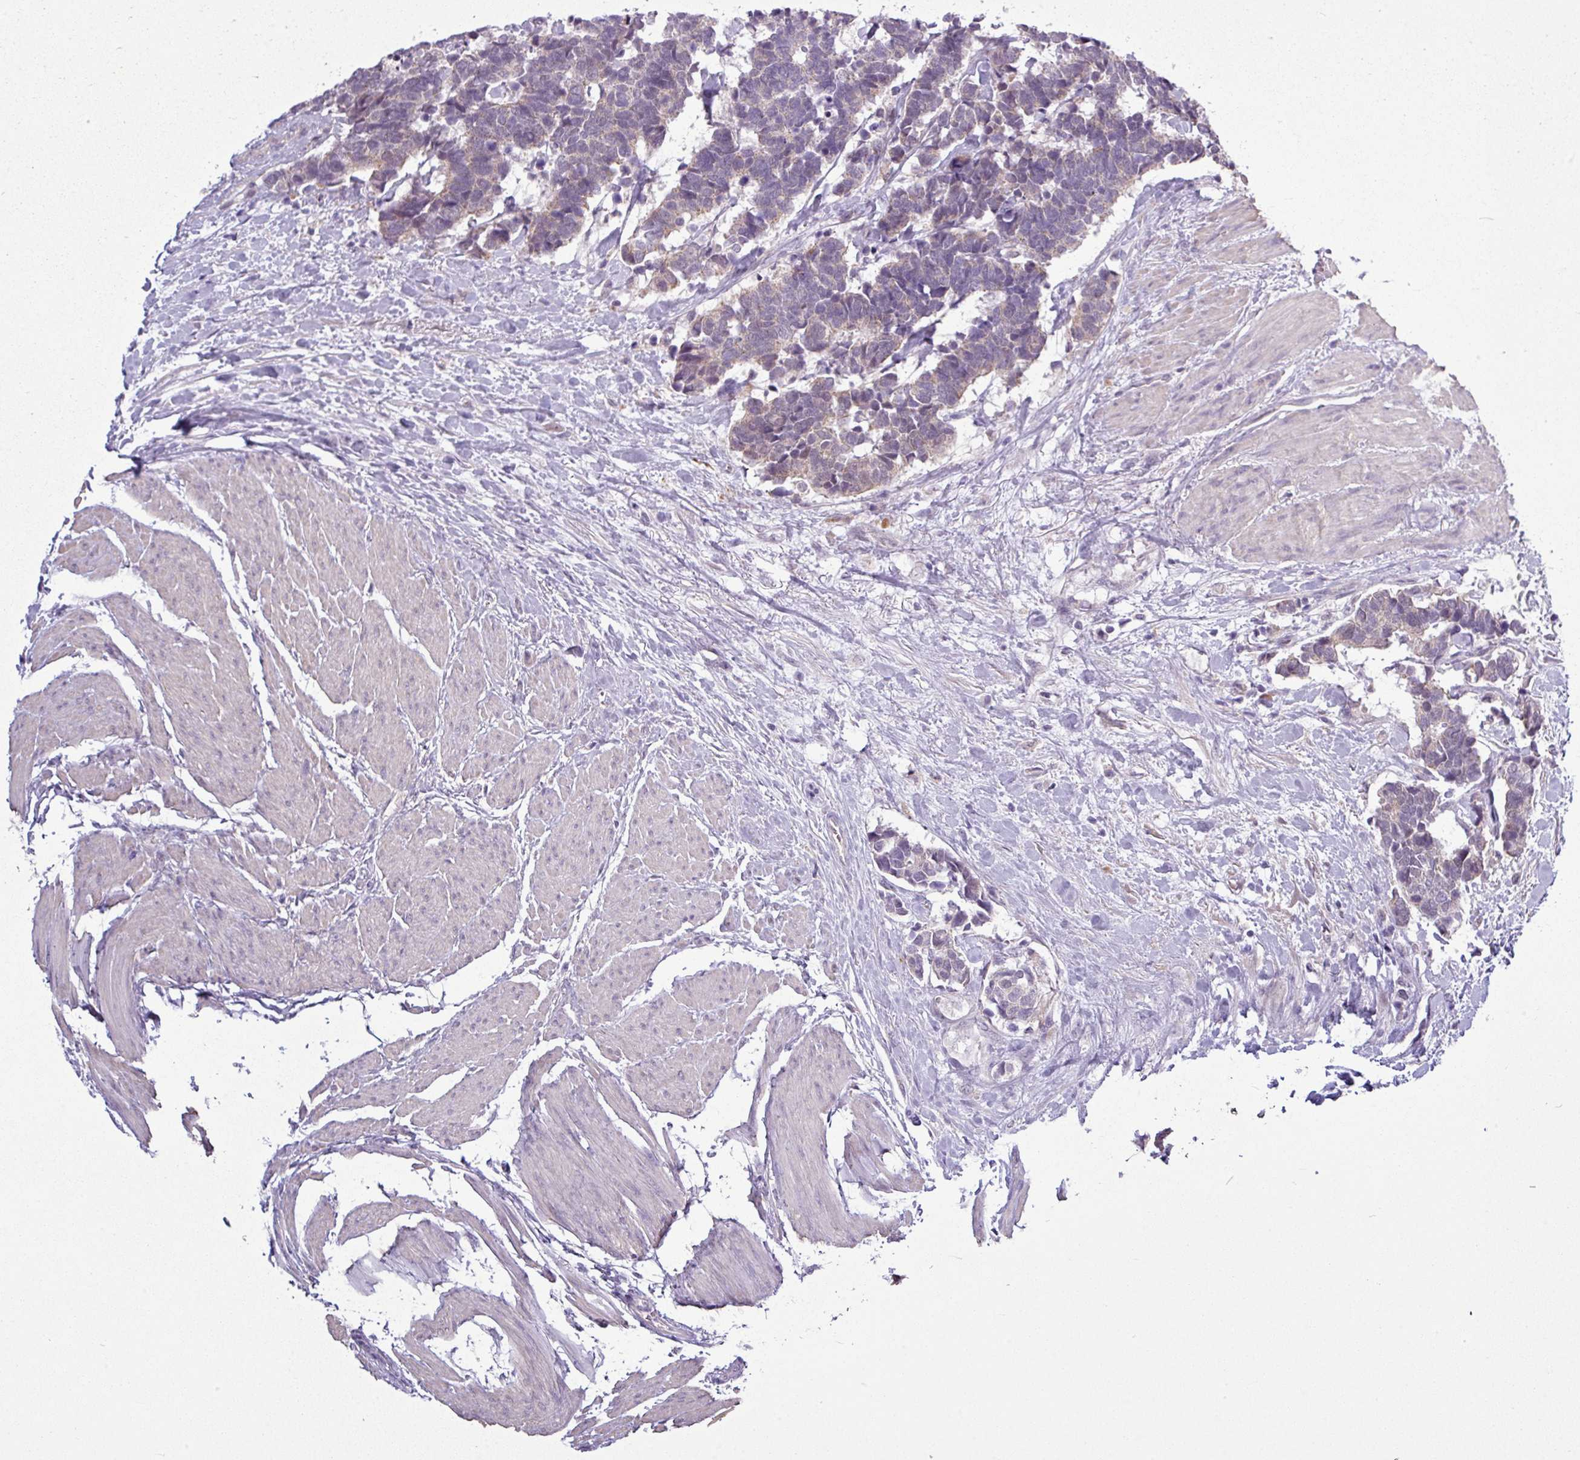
{"staining": {"intensity": "strong", "quantity": "25%-75%", "location": "nuclear"}, "tissue": "carcinoid", "cell_type": "Tumor cells", "image_type": "cancer", "snomed": [{"axis": "morphology", "description": "Carcinoma, NOS"}, {"axis": "morphology", "description": "Carcinoid, malignant, NOS"}, {"axis": "topography", "description": "Urinary bladder"}], "caption": "Carcinoid (malignant) stained for a protein (brown) displays strong nuclear positive positivity in about 25%-75% of tumor cells.", "gene": "ZNF217", "patient": {"sex": "male", "age": 57}}